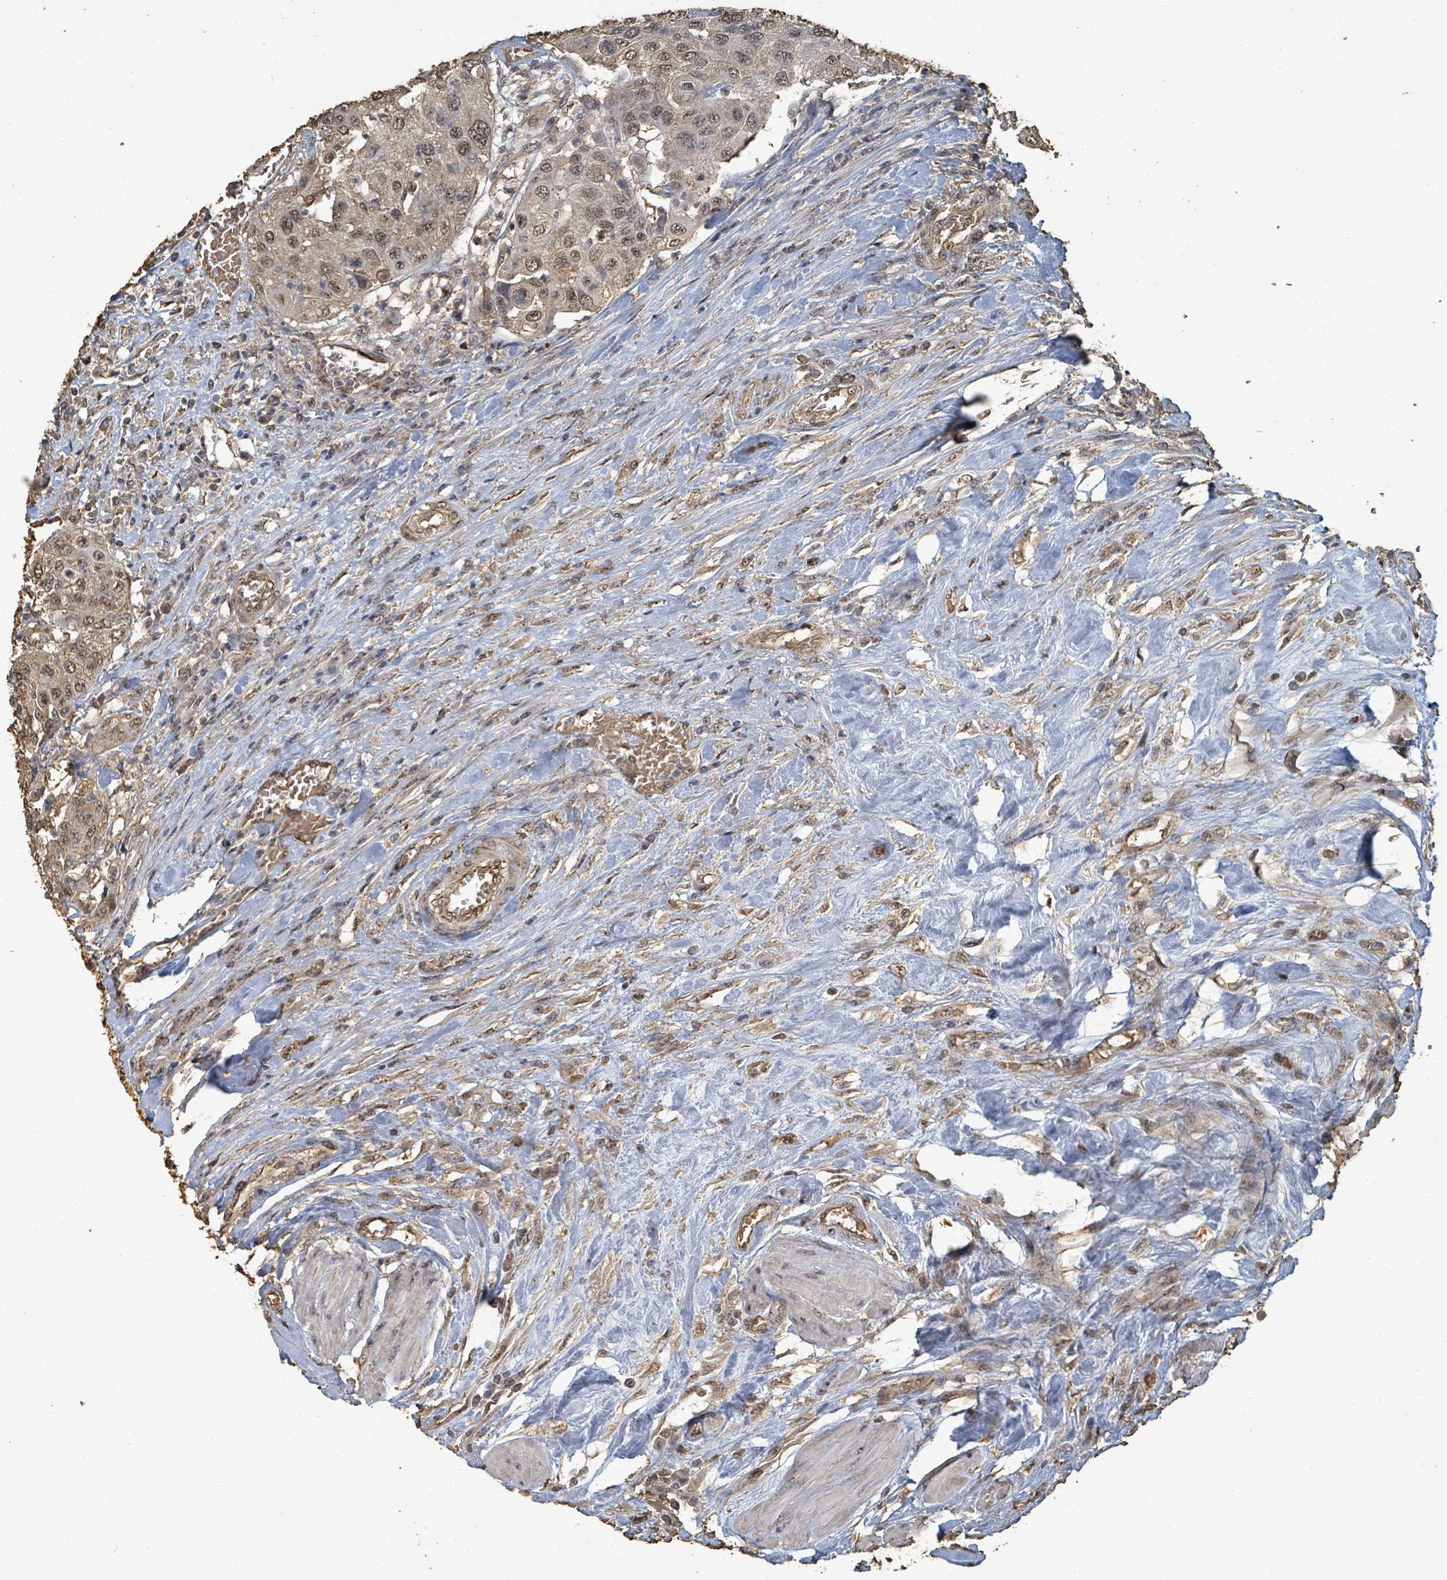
{"staining": {"intensity": "moderate", "quantity": ">75%", "location": "nuclear"}, "tissue": "urothelial cancer", "cell_type": "Tumor cells", "image_type": "cancer", "snomed": [{"axis": "morphology", "description": "Urothelial carcinoma, High grade"}, {"axis": "topography", "description": "Urinary bladder"}], "caption": "Protein staining of high-grade urothelial carcinoma tissue demonstrates moderate nuclear staining in approximately >75% of tumor cells. The protein is shown in brown color, while the nuclei are stained blue.", "gene": "C6orf52", "patient": {"sex": "female", "age": 79}}